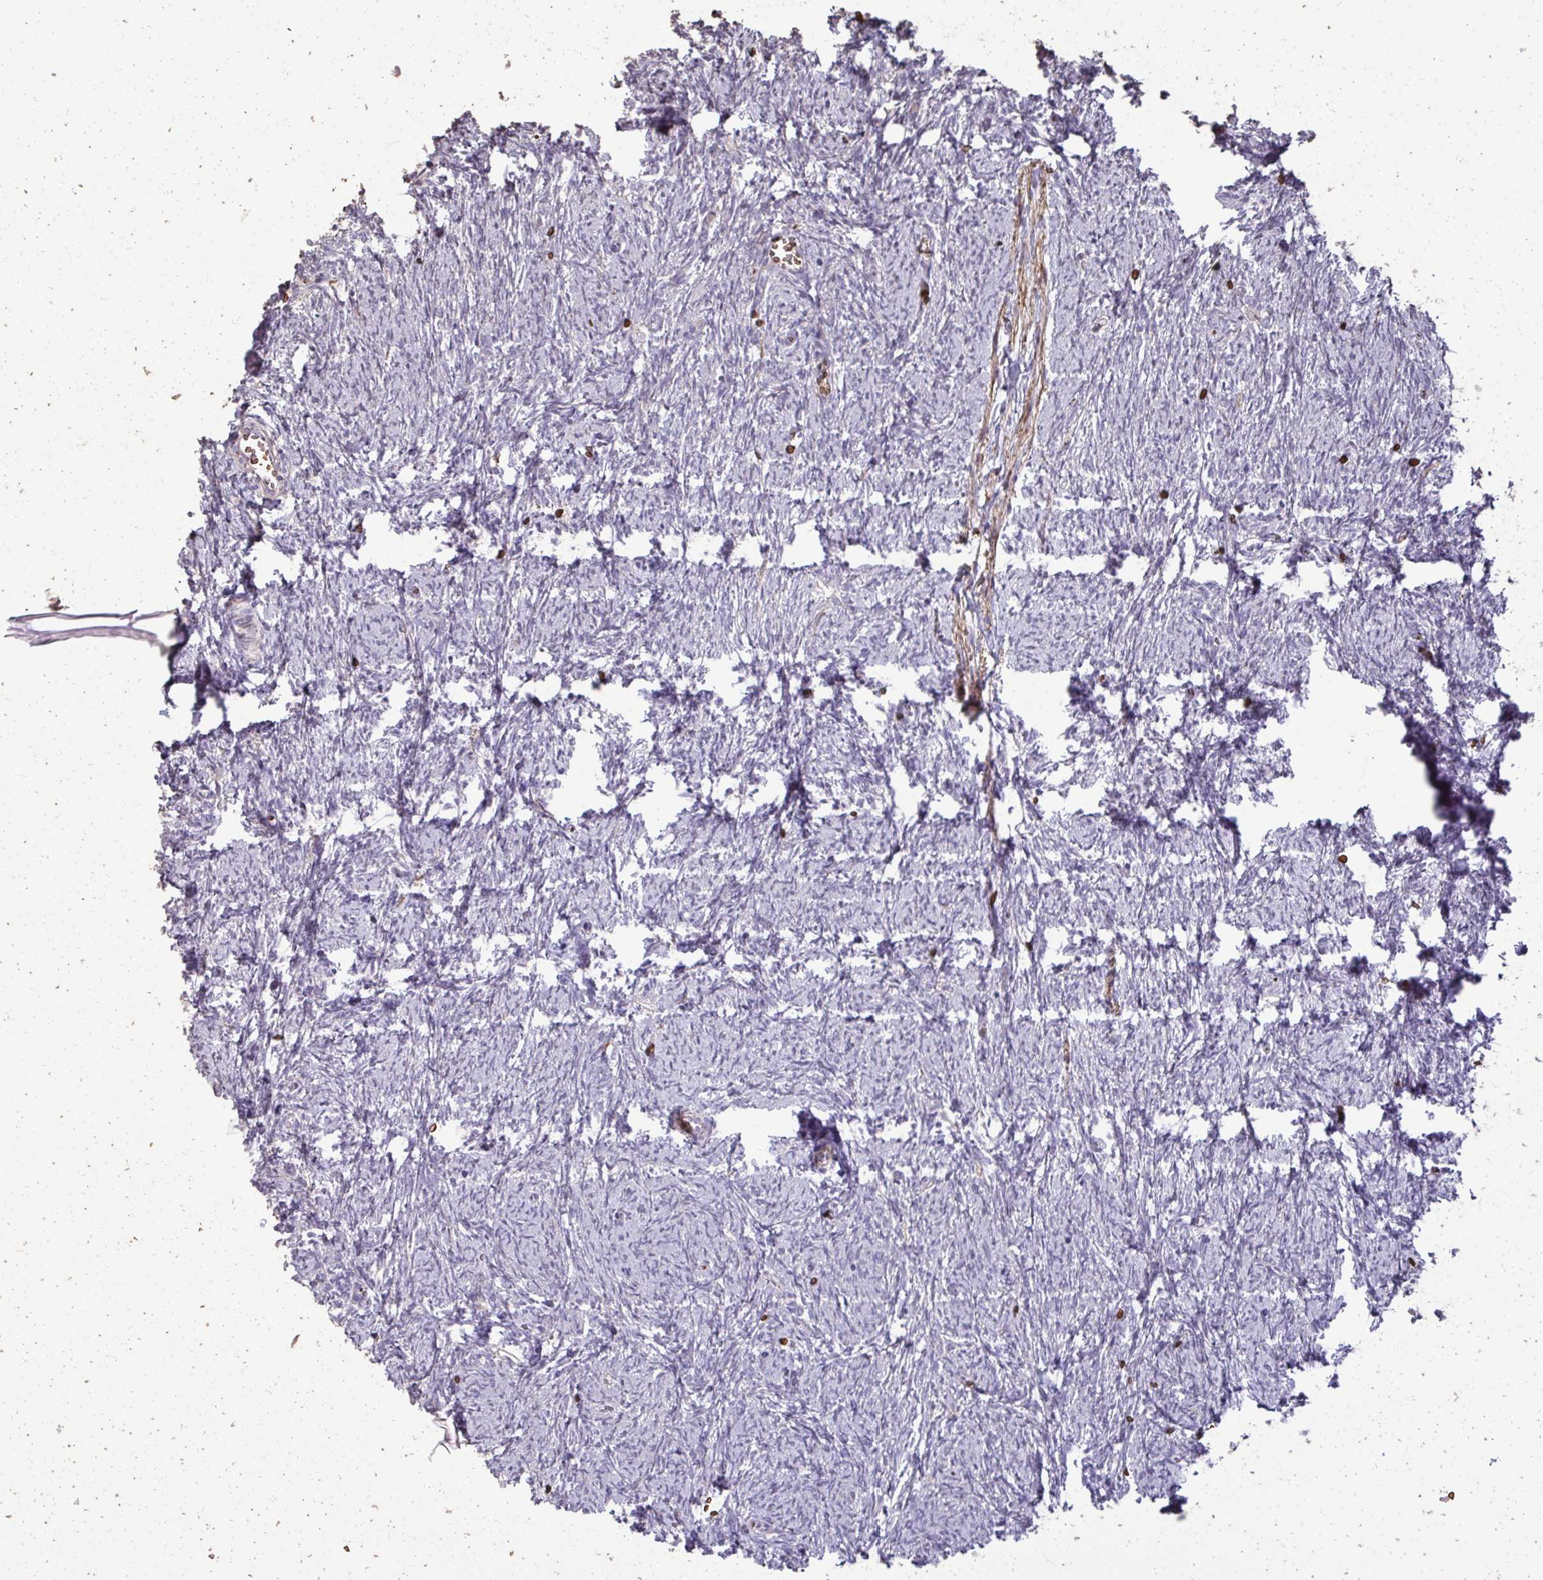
{"staining": {"intensity": "negative", "quantity": "none", "location": "none"}, "tissue": "ovary", "cell_type": "Follicle cells", "image_type": "normal", "snomed": [{"axis": "morphology", "description": "Normal tissue, NOS"}, {"axis": "topography", "description": "Ovary"}], "caption": "Histopathology image shows no protein positivity in follicle cells of unremarkable ovary.", "gene": "FIBCD1", "patient": {"sex": "female", "age": 41}}